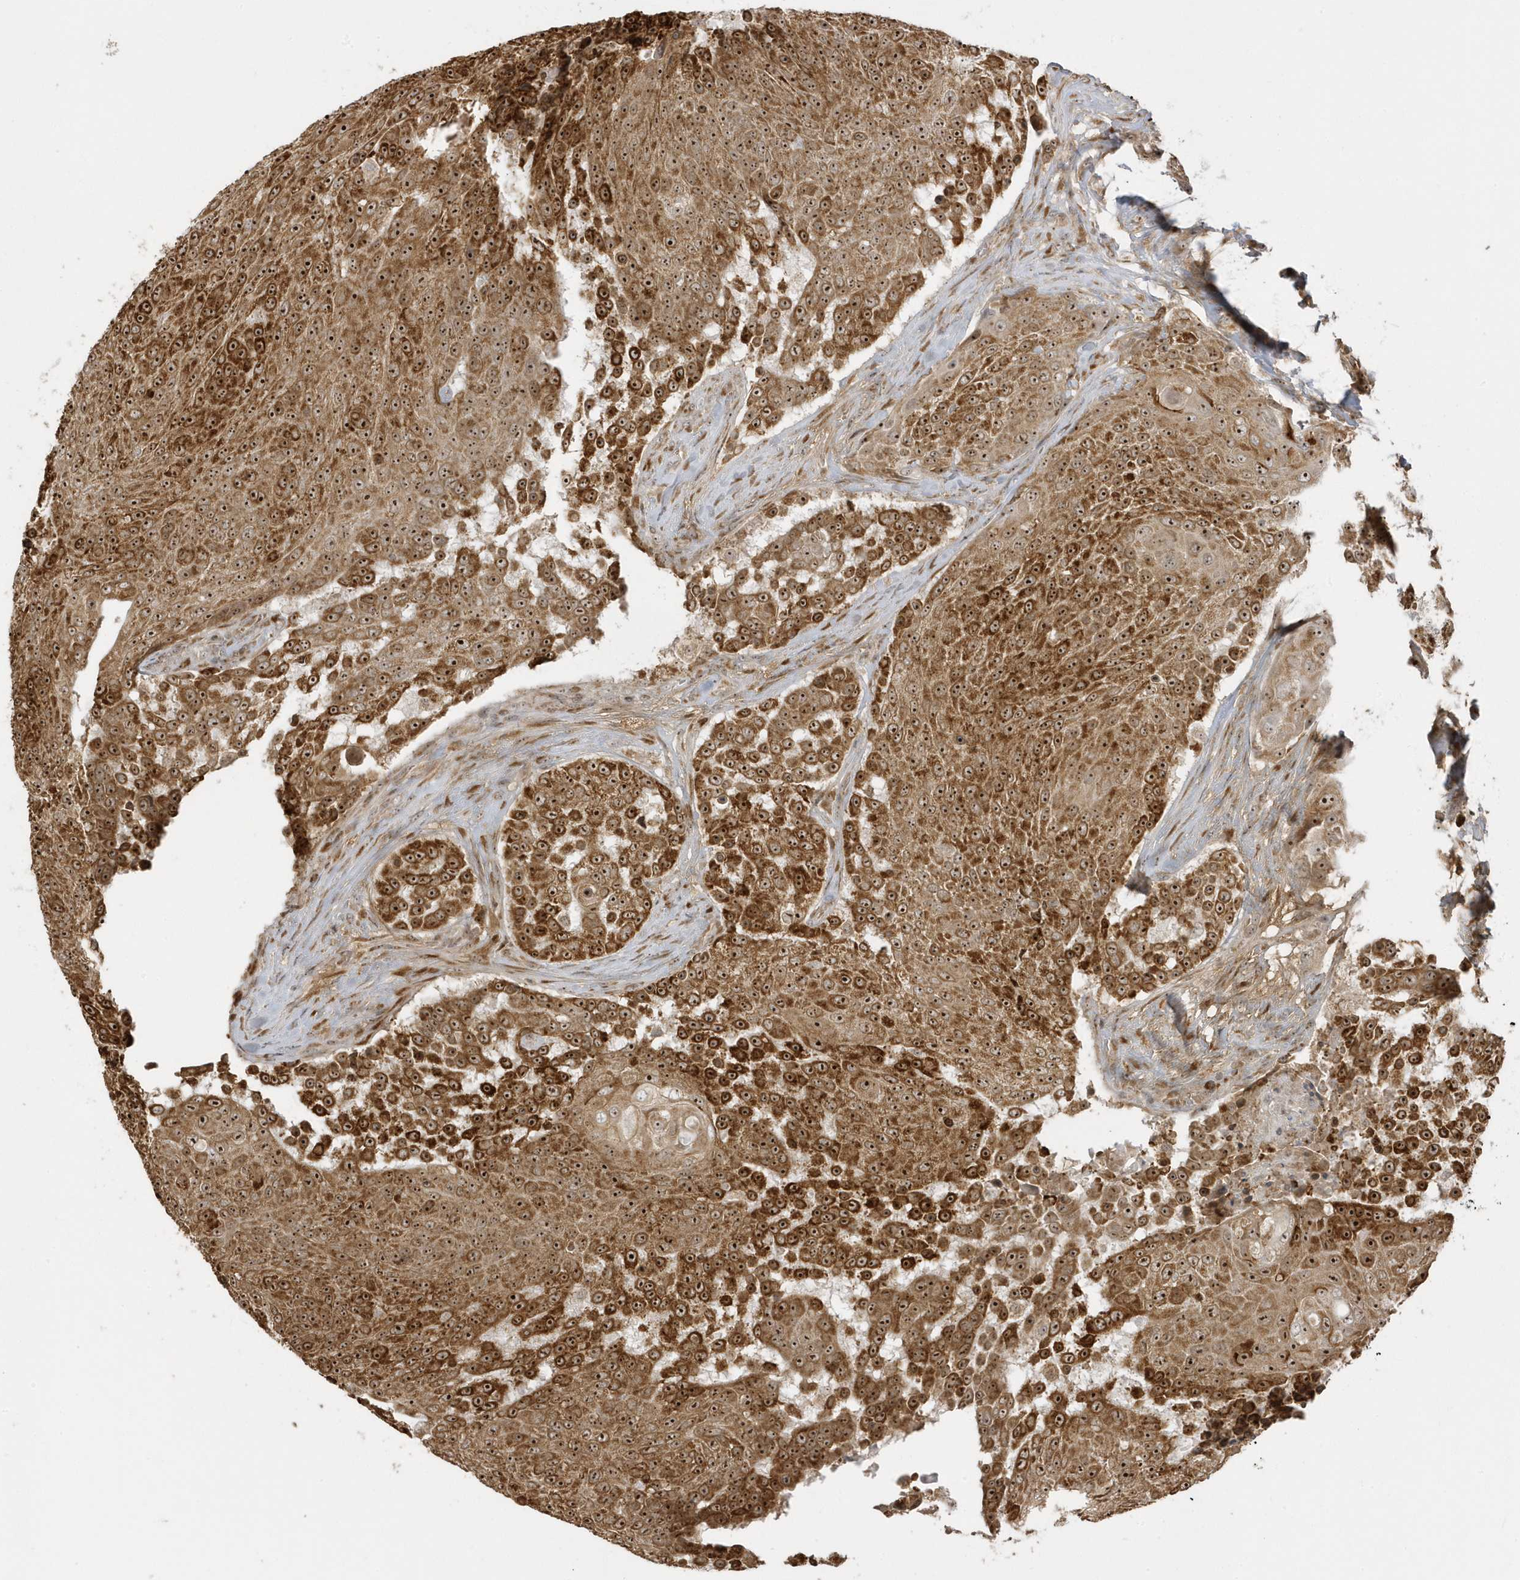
{"staining": {"intensity": "strong", "quantity": ">75%", "location": "cytoplasmic/membranous,nuclear"}, "tissue": "urothelial cancer", "cell_type": "Tumor cells", "image_type": "cancer", "snomed": [{"axis": "morphology", "description": "Urothelial carcinoma, High grade"}, {"axis": "topography", "description": "Urinary bladder"}], "caption": "Urothelial cancer was stained to show a protein in brown. There is high levels of strong cytoplasmic/membranous and nuclear staining in approximately >75% of tumor cells. (DAB (3,3'-diaminobenzidine) IHC with brightfield microscopy, high magnification).", "gene": "ECM2", "patient": {"sex": "female", "age": 63}}